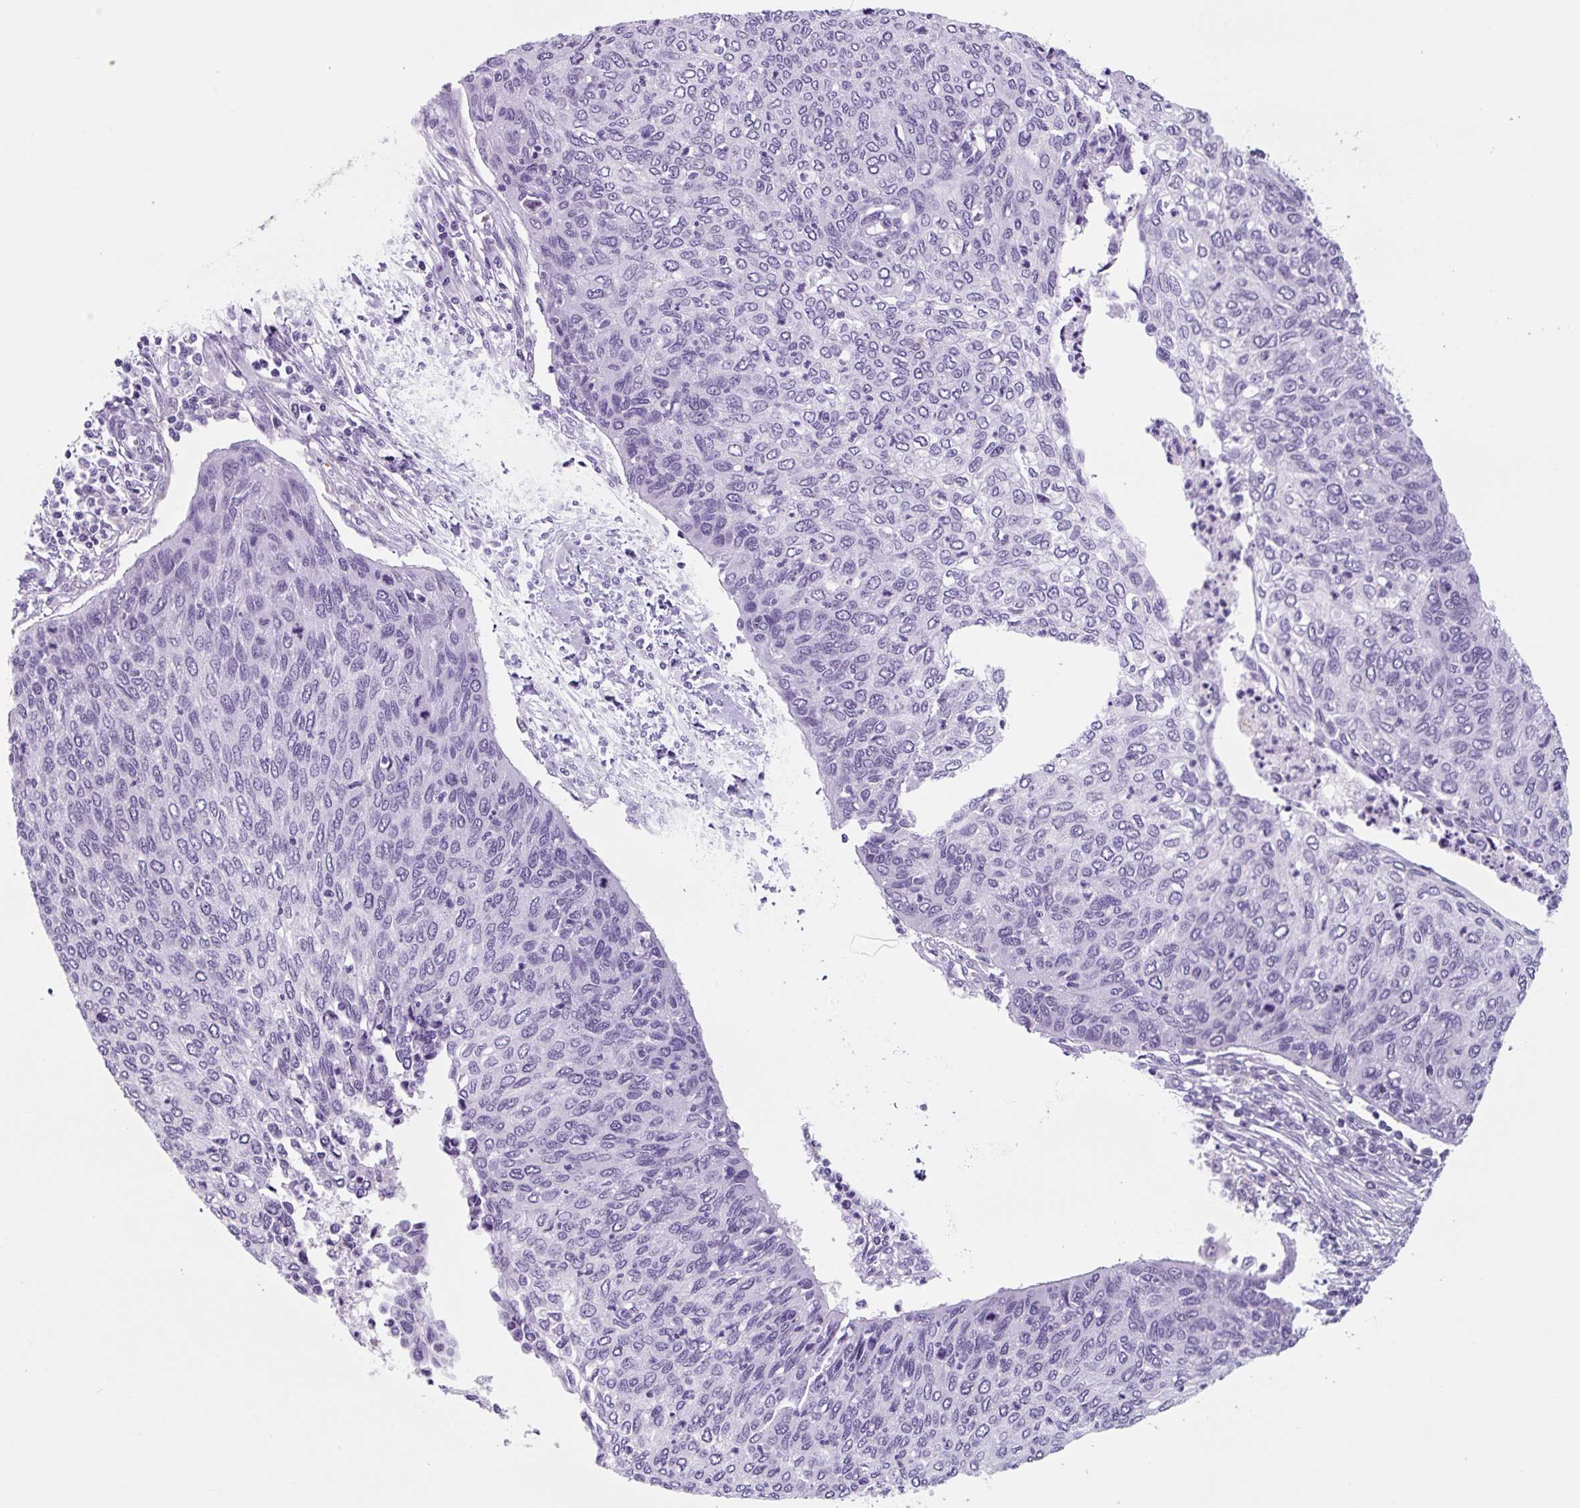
{"staining": {"intensity": "negative", "quantity": "none", "location": "none"}, "tissue": "cervical cancer", "cell_type": "Tumor cells", "image_type": "cancer", "snomed": [{"axis": "morphology", "description": "Squamous cell carcinoma, NOS"}, {"axis": "topography", "description": "Cervix"}], "caption": "IHC image of neoplastic tissue: human squamous cell carcinoma (cervical) stained with DAB (3,3'-diaminobenzidine) reveals no significant protein positivity in tumor cells.", "gene": "TNFRSF8", "patient": {"sex": "female", "age": 38}}